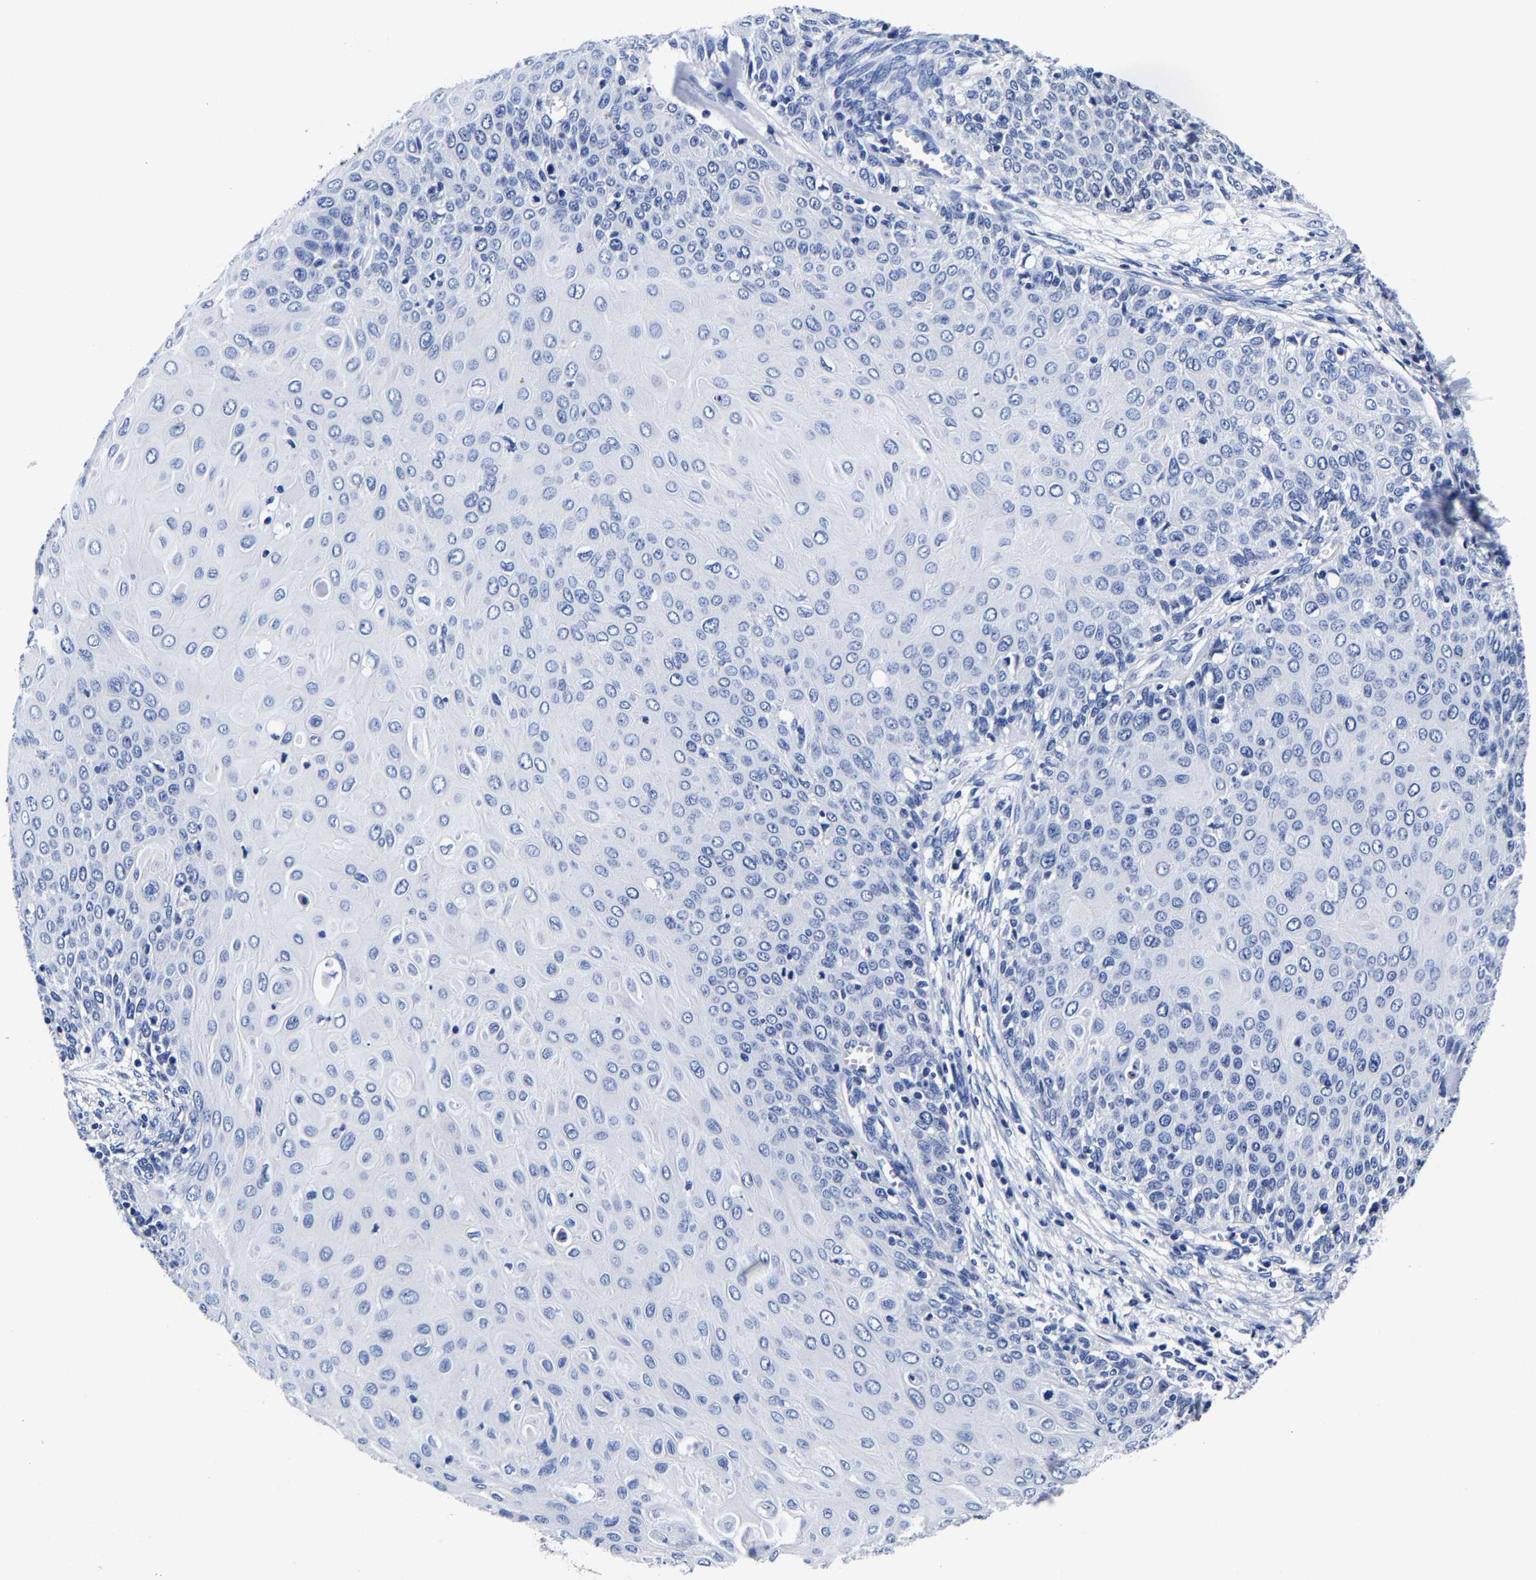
{"staining": {"intensity": "negative", "quantity": "none", "location": "none"}, "tissue": "cervical cancer", "cell_type": "Tumor cells", "image_type": "cancer", "snomed": [{"axis": "morphology", "description": "Squamous cell carcinoma, NOS"}, {"axis": "topography", "description": "Cervix"}], "caption": "This is an IHC micrograph of cervical squamous cell carcinoma. There is no positivity in tumor cells.", "gene": "CPA2", "patient": {"sex": "female", "age": 39}}